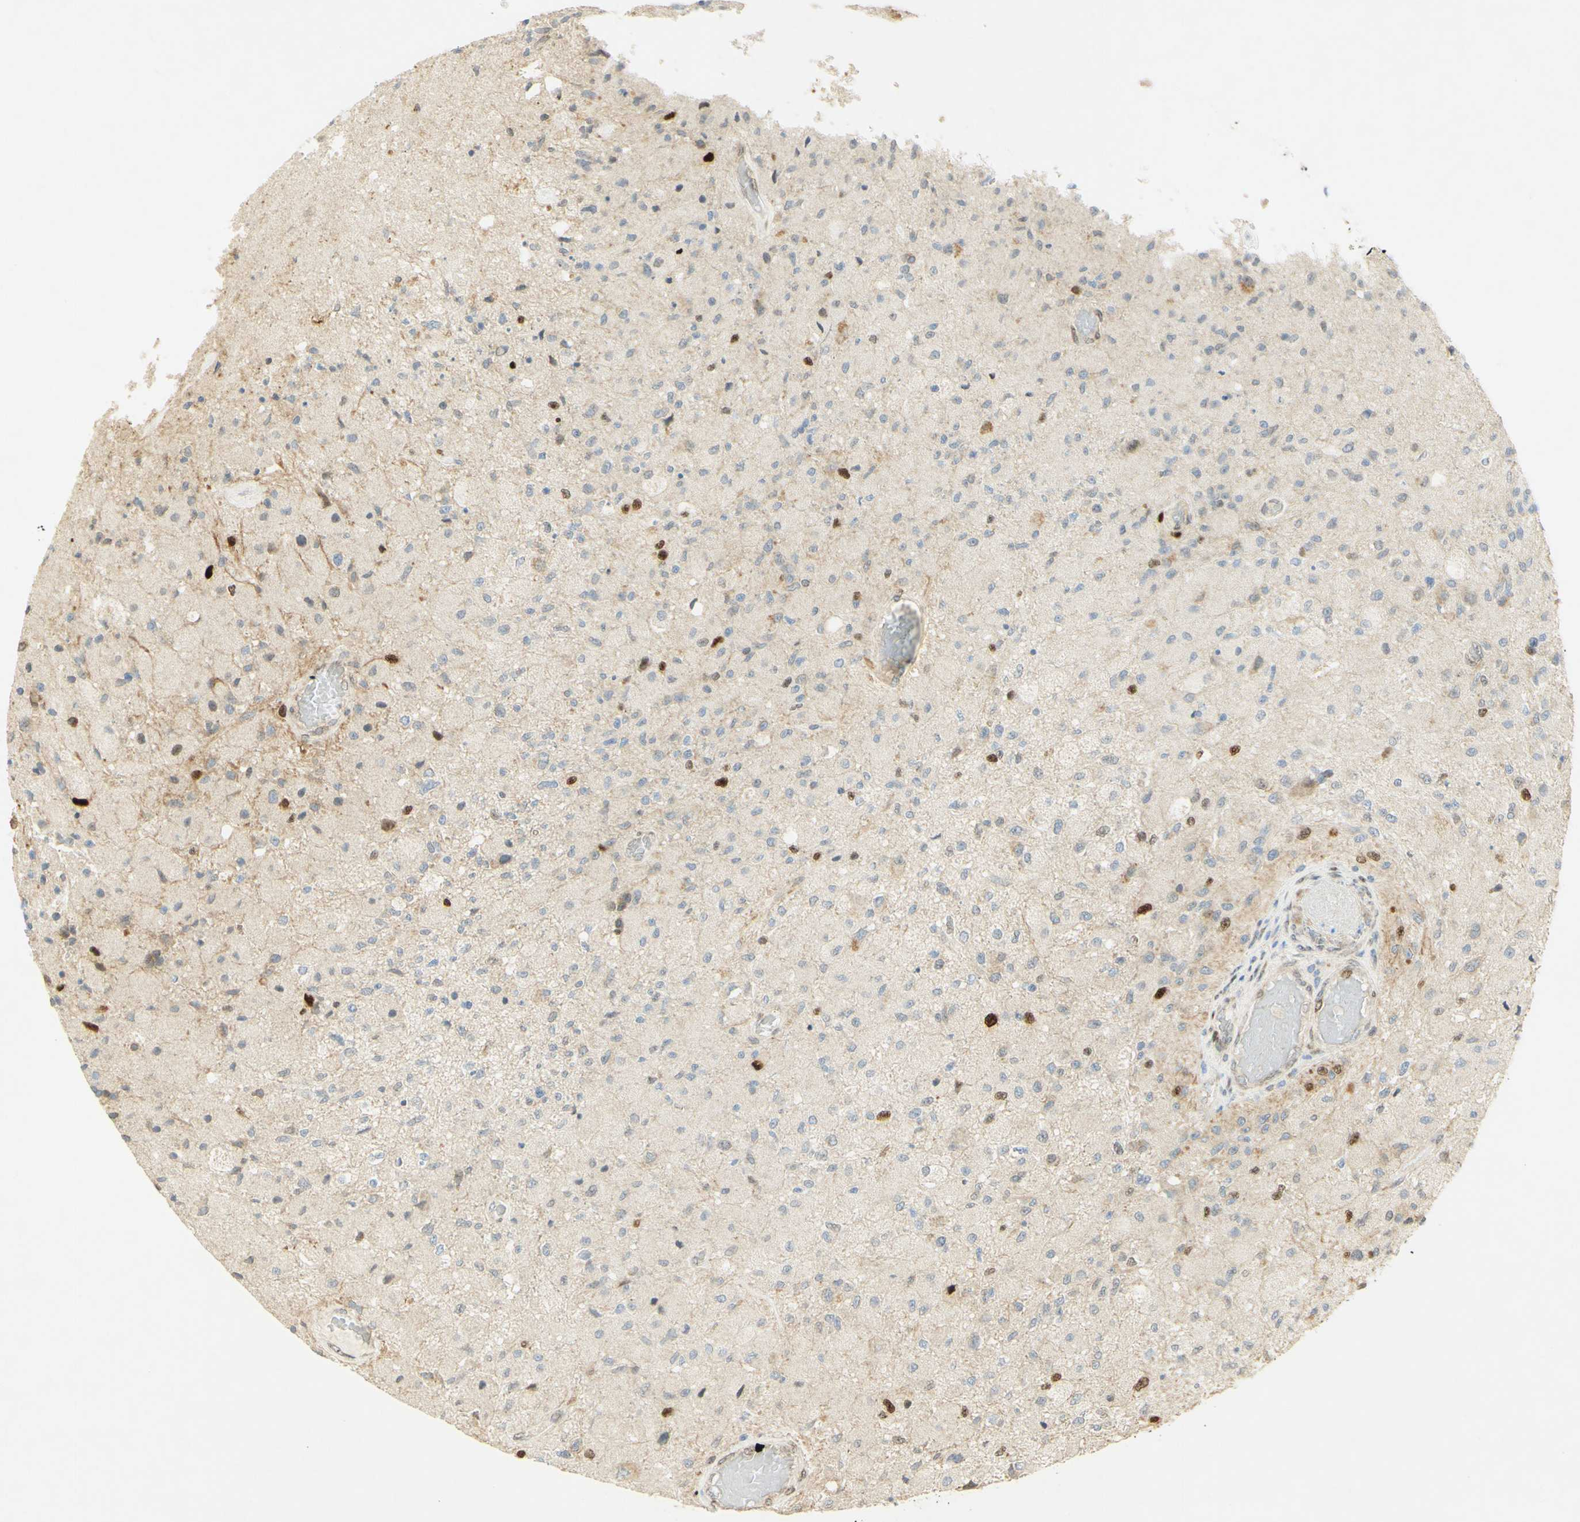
{"staining": {"intensity": "strong", "quantity": "<25%", "location": "nuclear"}, "tissue": "glioma", "cell_type": "Tumor cells", "image_type": "cancer", "snomed": [{"axis": "morphology", "description": "Normal tissue, NOS"}, {"axis": "morphology", "description": "Glioma, malignant, High grade"}, {"axis": "topography", "description": "Cerebral cortex"}], "caption": "Tumor cells reveal medium levels of strong nuclear staining in about <25% of cells in human glioma.", "gene": "E2F1", "patient": {"sex": "male", "age": 77}}